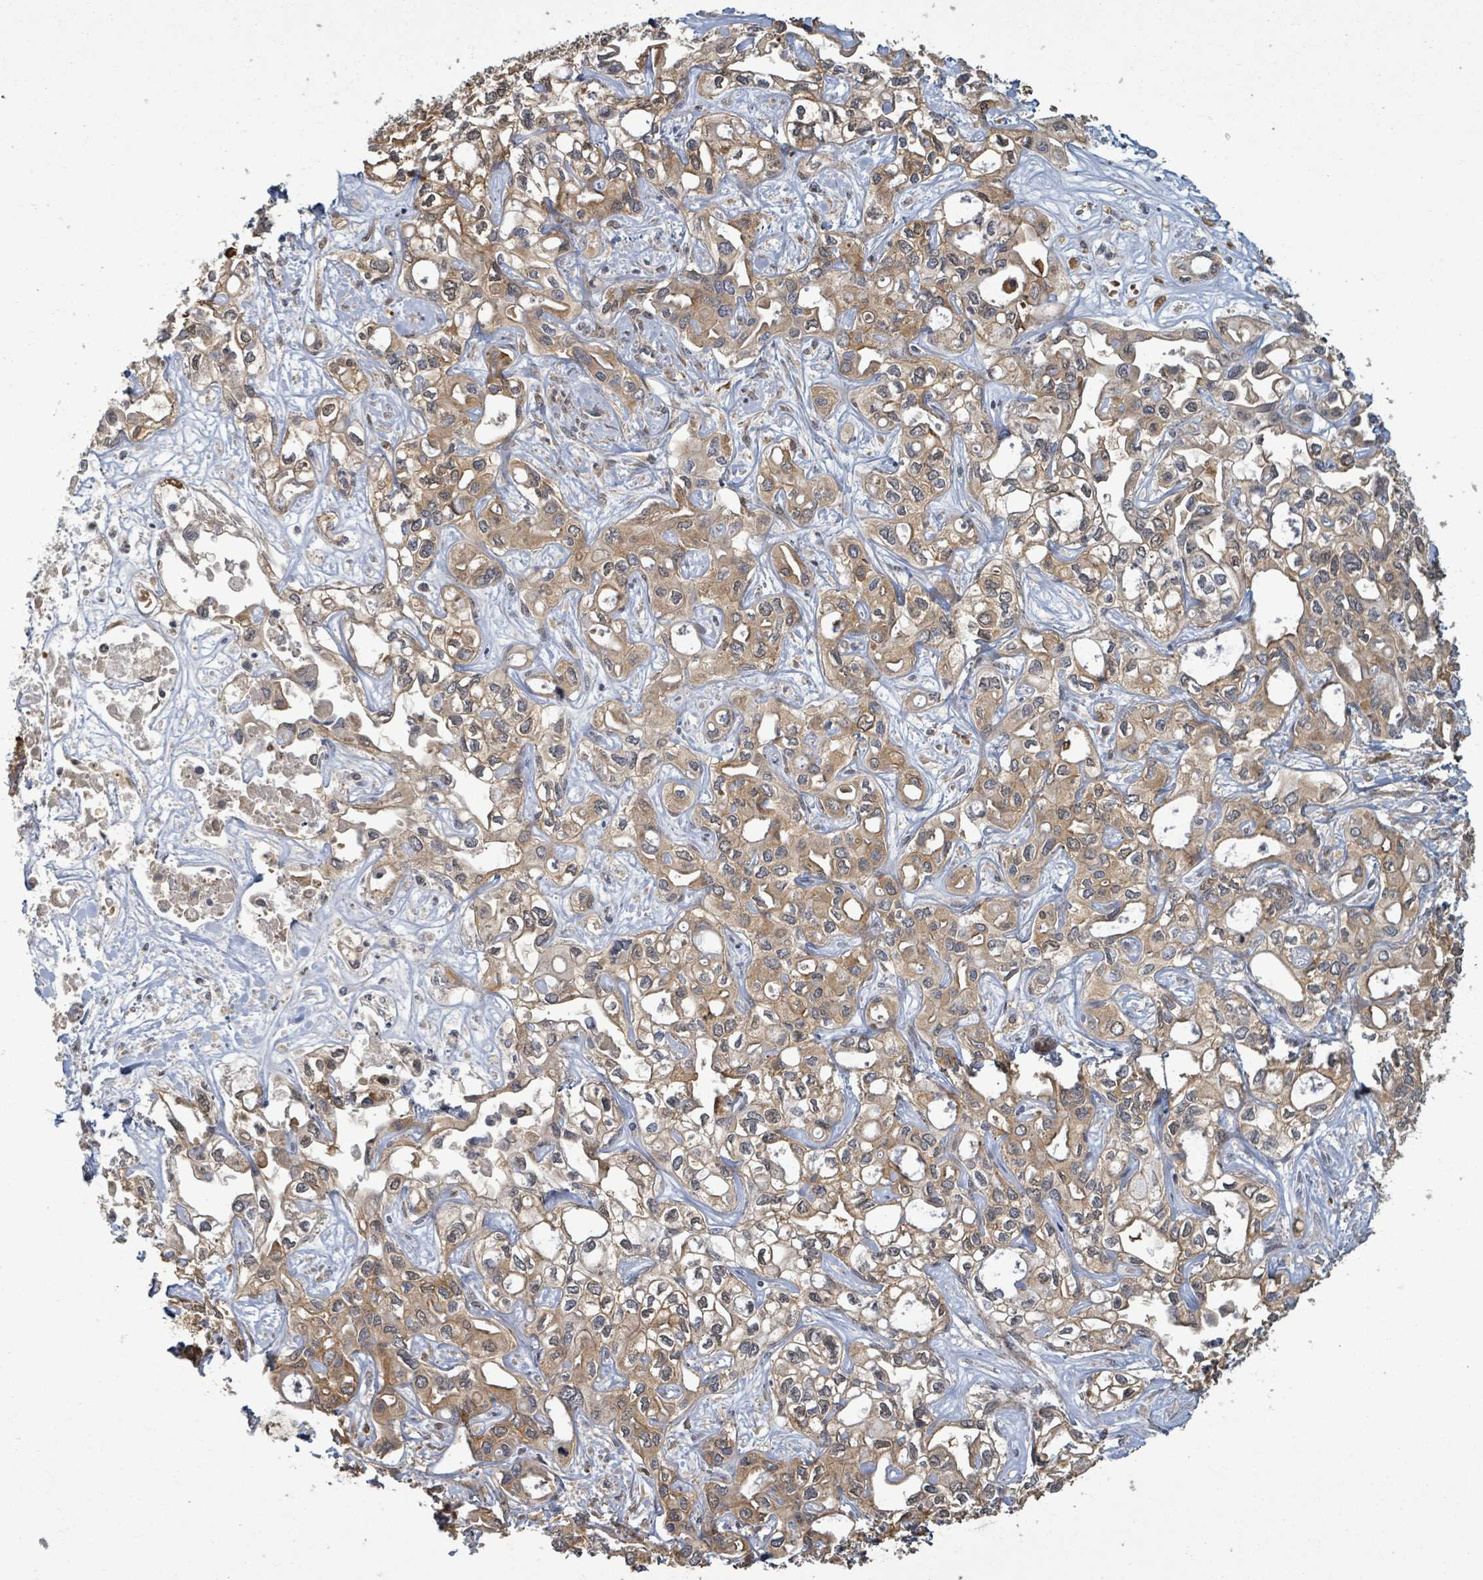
{"staining": {"intensity": "moderate", "quantity": ">75%", "location": "cytoplasmic/membranous"}, "tissue": "liver cancer", "cell_type": "Tumor cells", "image_type": "cancer", "snomed": [{"axis": "morphology", "description": "Cholangiocarcinoma"}, {"axis": "topography", "description": "Liver"}], "caption": "Immunohistochemistry (DAB) staining of human liver cancer (cholangiocarcinoma) reveals moderate cytoplasmic/membranous protein expression in about >75% of tumor cells. (IHC, brightfield microscopy, high magnification).", "gene": "MAP3K6", "patient": {"sex": "female", "age": 64}}